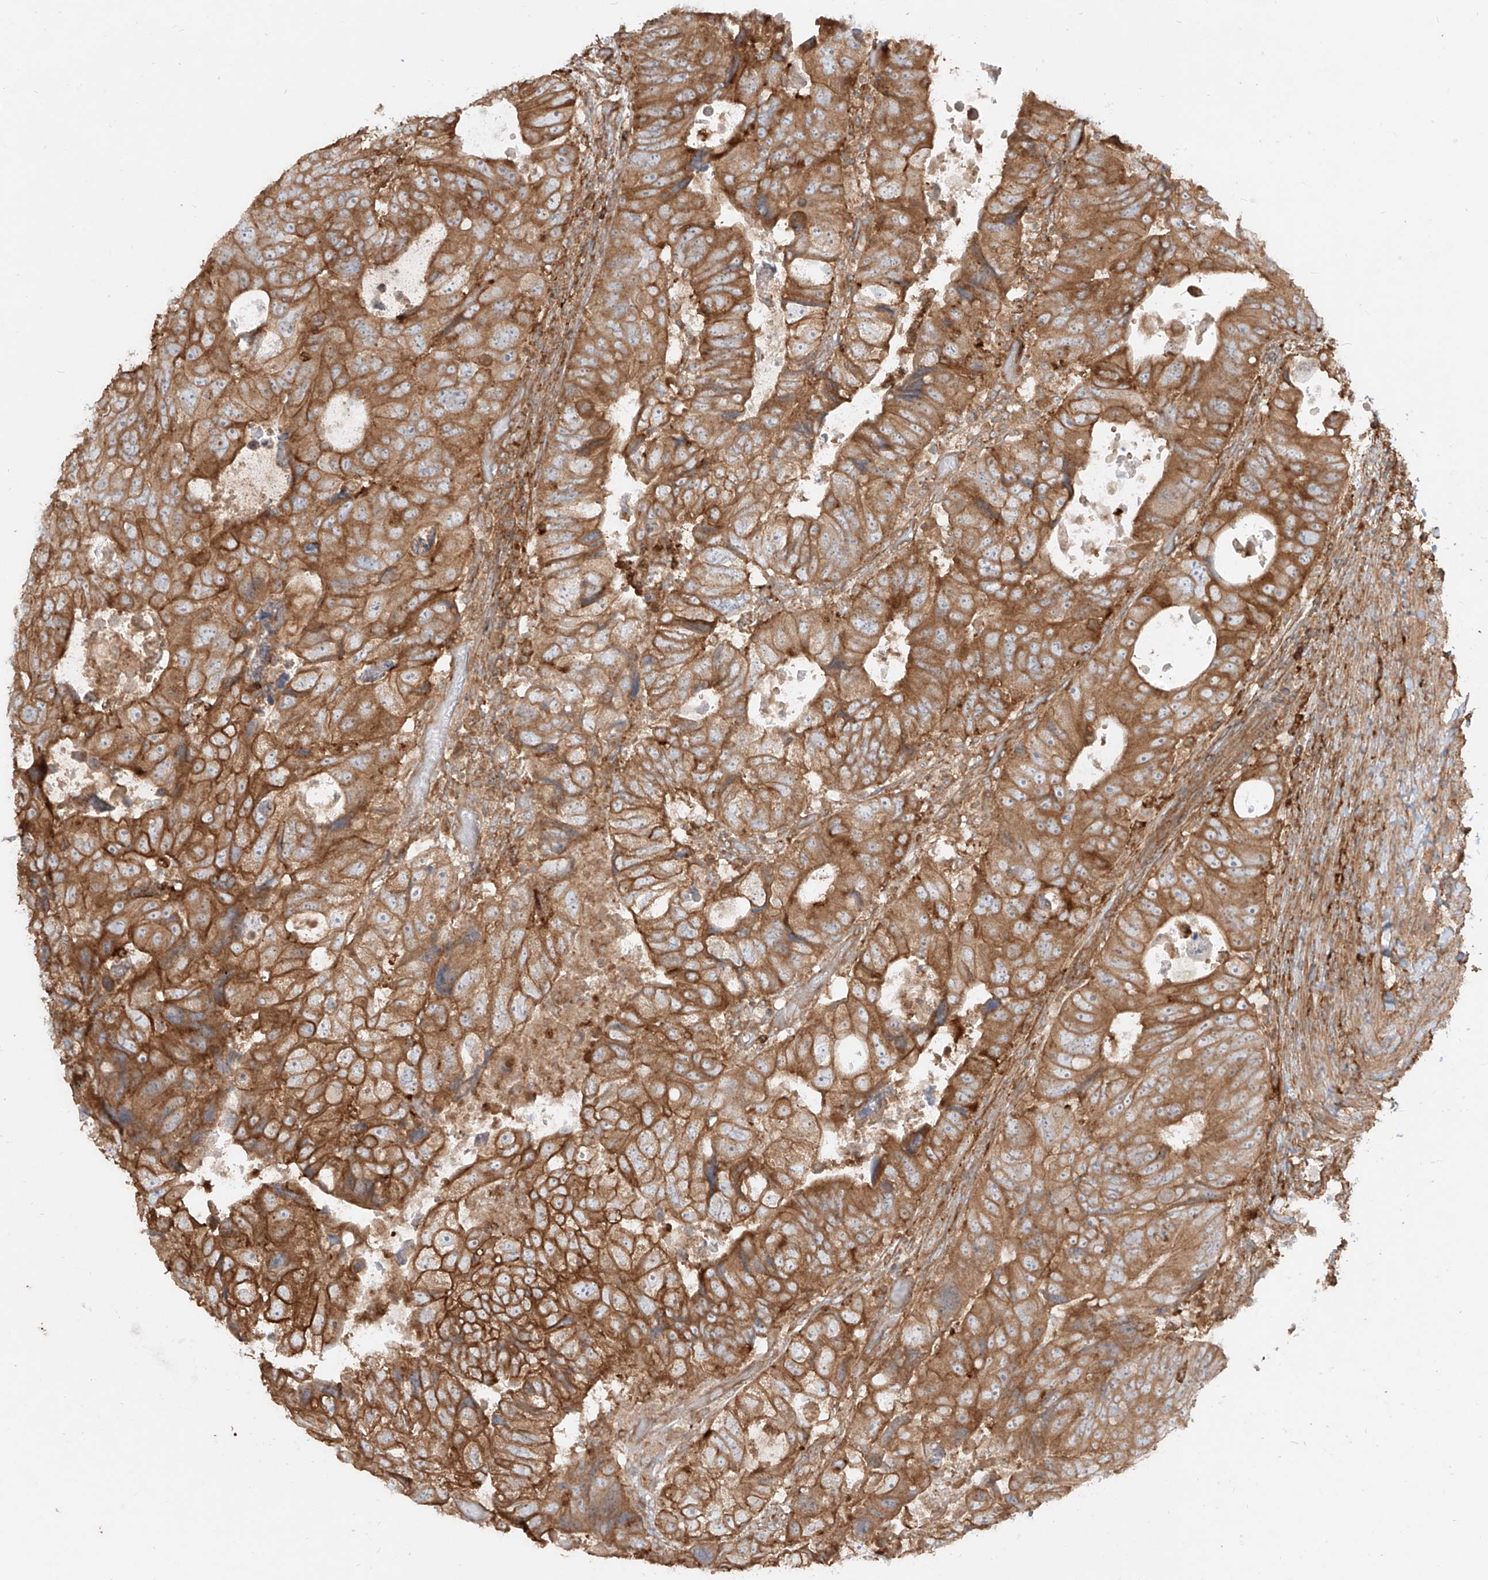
{"staining": {"intensity": "strong", "quantity": ">75%", "location": "cytoplasmic/membranous"}, "tissue": "colorectal cancer", "cell_type": "Tumor cells", "image_type": "cancer", "snomed": [{"axis": "morphology", "description": "Adenocarcinoma, NOS"}, {"axis": "topography", "description": "Rectum"}], "caption": "Tumor cells show high levels of strong cytoplasmic/membranous staining in about >75% of cells in human colorectal cancer.", "gene": "CCDC115", "patient": {"sex": "male", "age": 59}}